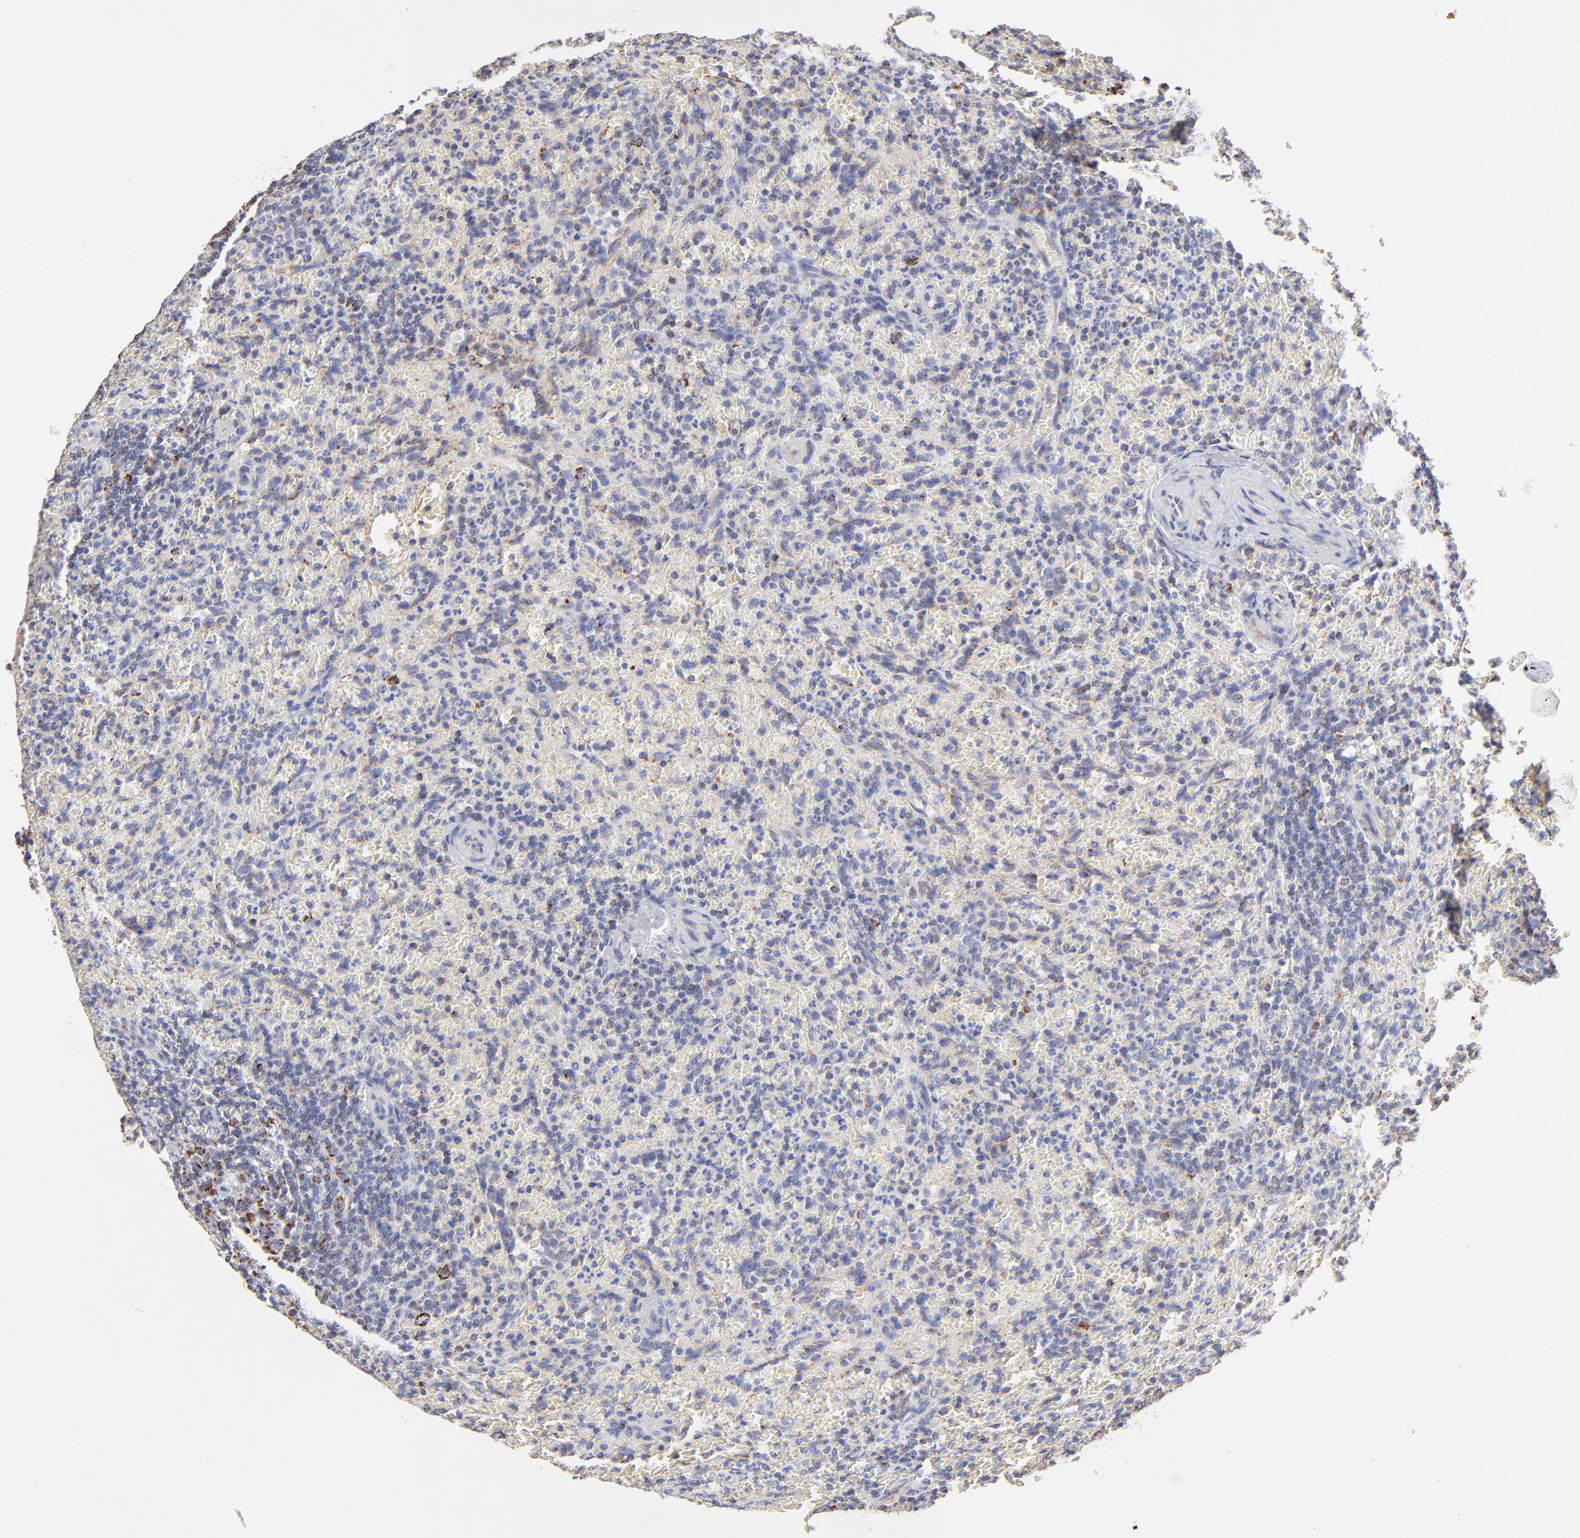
{"staining": {"intensity": "weak", "quantity": "<25%", "location": "cytoplasmic/membranous"}, "tissue": "lymphoma", "cell_type": "Tumor cells", "image_type": "cancer", "snomed": [{"axis": "morphology", "description": "Malignant lymphoma, non-Hodgkin's type, Low grade"}, {"axis": "topography", "description": "Spleen"}], "caption": "Immunohistochemistry (IHC) micrograph of malignant lymphoma, non-Hodgkin's type (low-grade) stained for a protein (brown), which demonstrates no staining in tumor cells. Brightfield microscopy of immunohistochemistry (IHC) stained with DAB (brown) and hematoxylin (blue), captured at high magnification.", "gene": "SSBP1", "patient": {"sex": "female", "age": 64}}